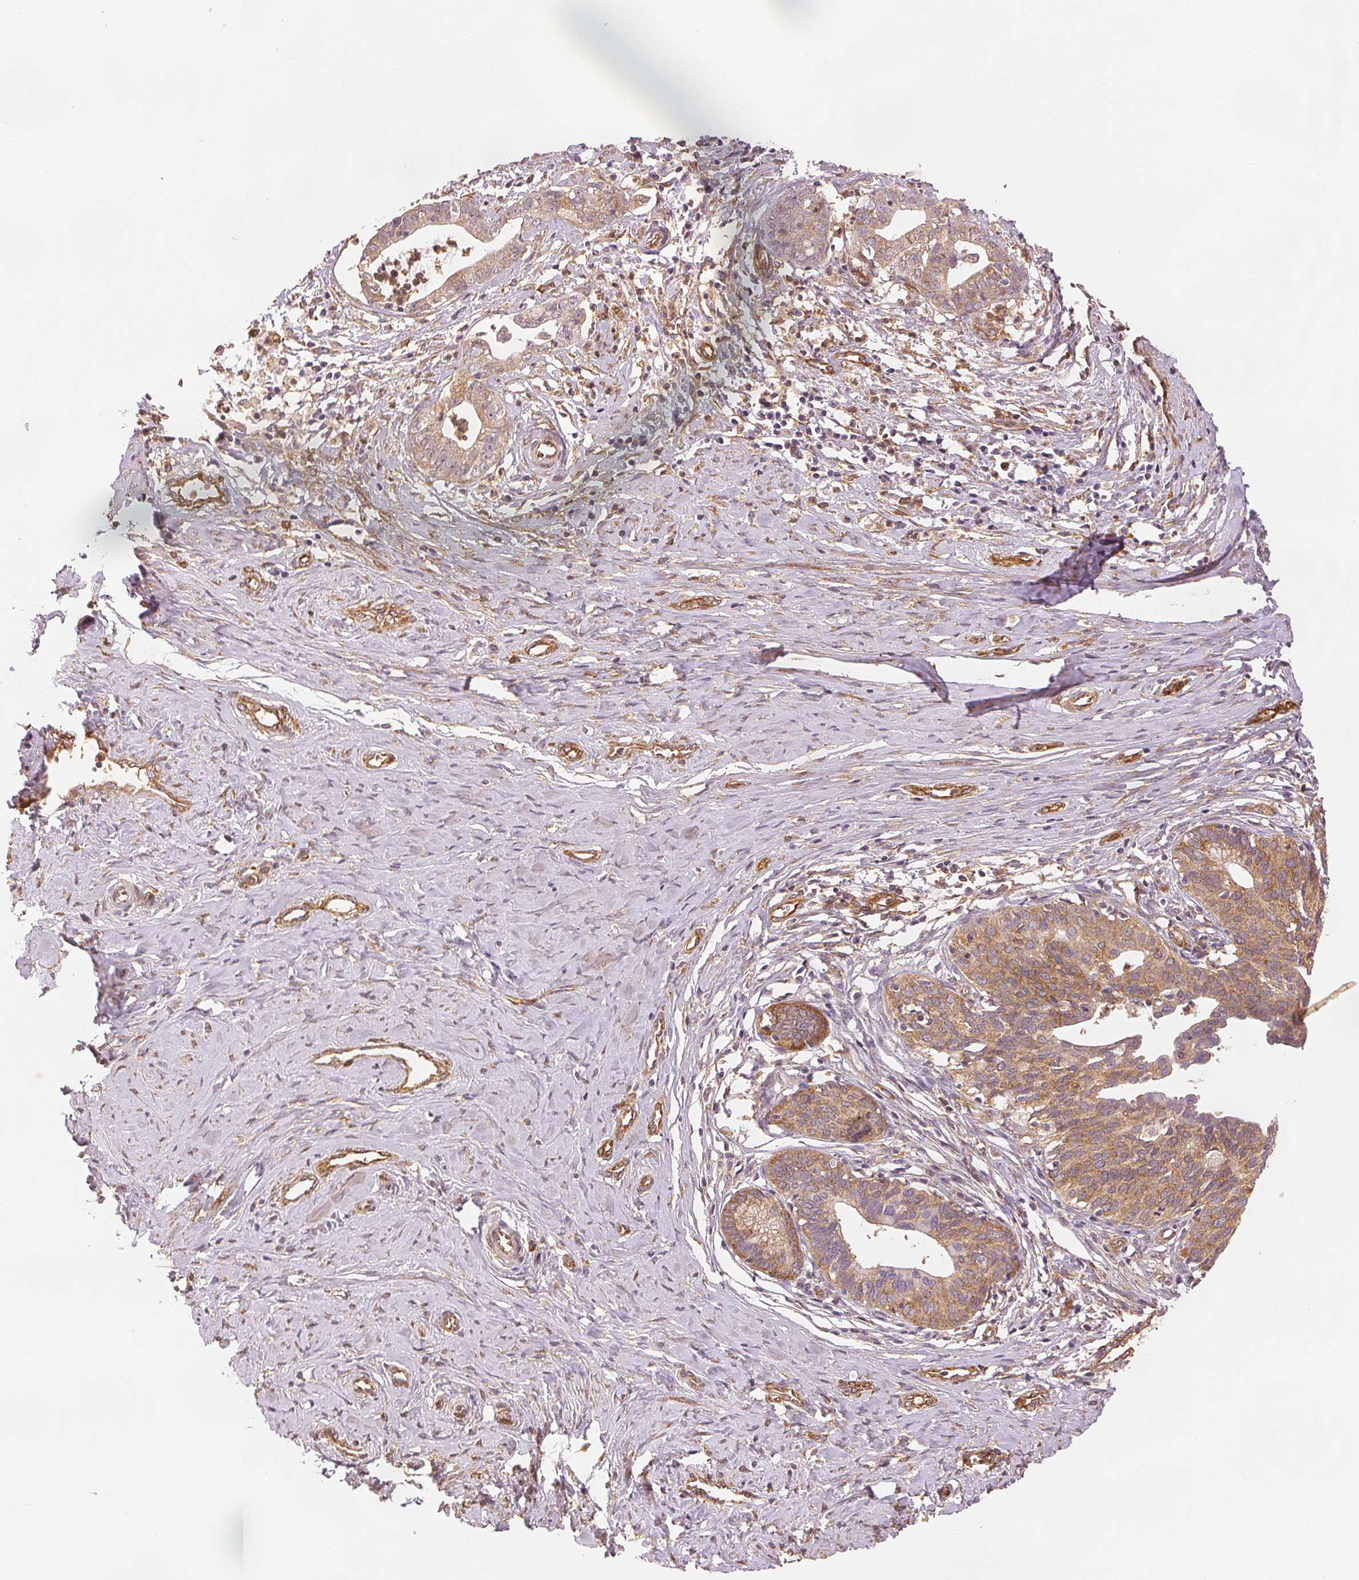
{"staining": {"intensity": "moderate", "quantity": ">75%", "location": "cytoplasmic/membranous"}, "tissue": "cervical cancer", "cell_type": "Tumor cells", "image_type": "cancer", "snomed": [{"axis": "morphology", "description": "Normal tissue, NOS"}, {"axis": "morphology", "description": "Adenocarcinoma, NOS"}, {"axis": "topography", "description": "Cervix"}], "caption": "Cervical adenocarcinoma was stained to show a protein in brown. There is medium levels of moderate cytoplasmic/membranous expression in about >75% of tumor cells. (DAB IHC, brown staining for protein, blue staining for nuclei).", "gene": "DIAPH2", "patient": {"sex": "female", "age": 38}}